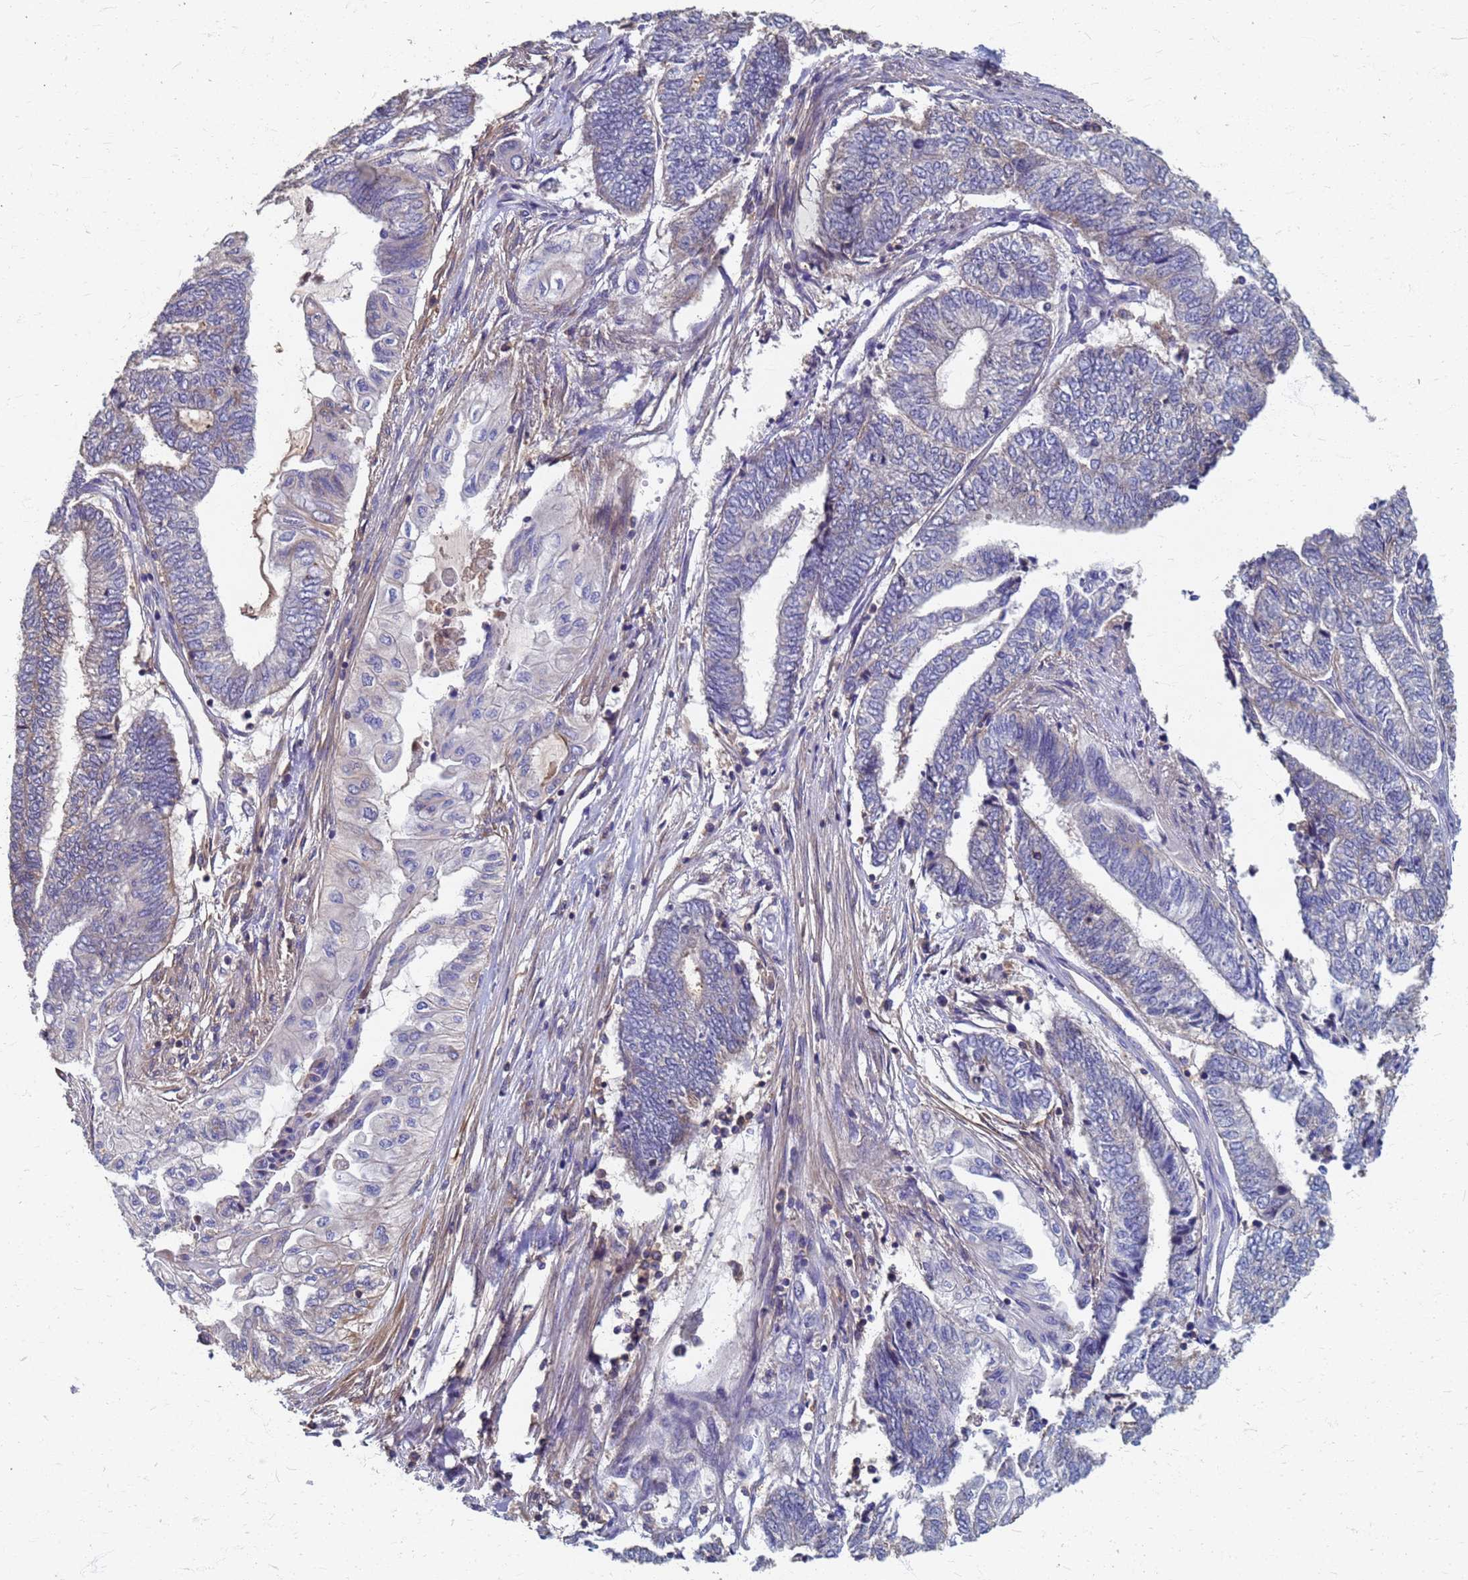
{"staining": {"intensity": "negative", "quantity": "none", "location": "none"}, "tissue": "endometrial cancer", "cell_type": "Tumor cells", "image_type": "cancer", "snomed": [{"axis": "morphology", "description": "Adenocarcinoma, NOS"}, {"axis": "topography", "description": "Uterus"}, {"axis": "topography", "description": "Endometrium"}], "caption": "Endometrial cancer stained for a protein using immunohistochemistry reveals no staining tumor cells.", "gene": "KRCC1", "patient": {"sex": "female", "age": 70}}